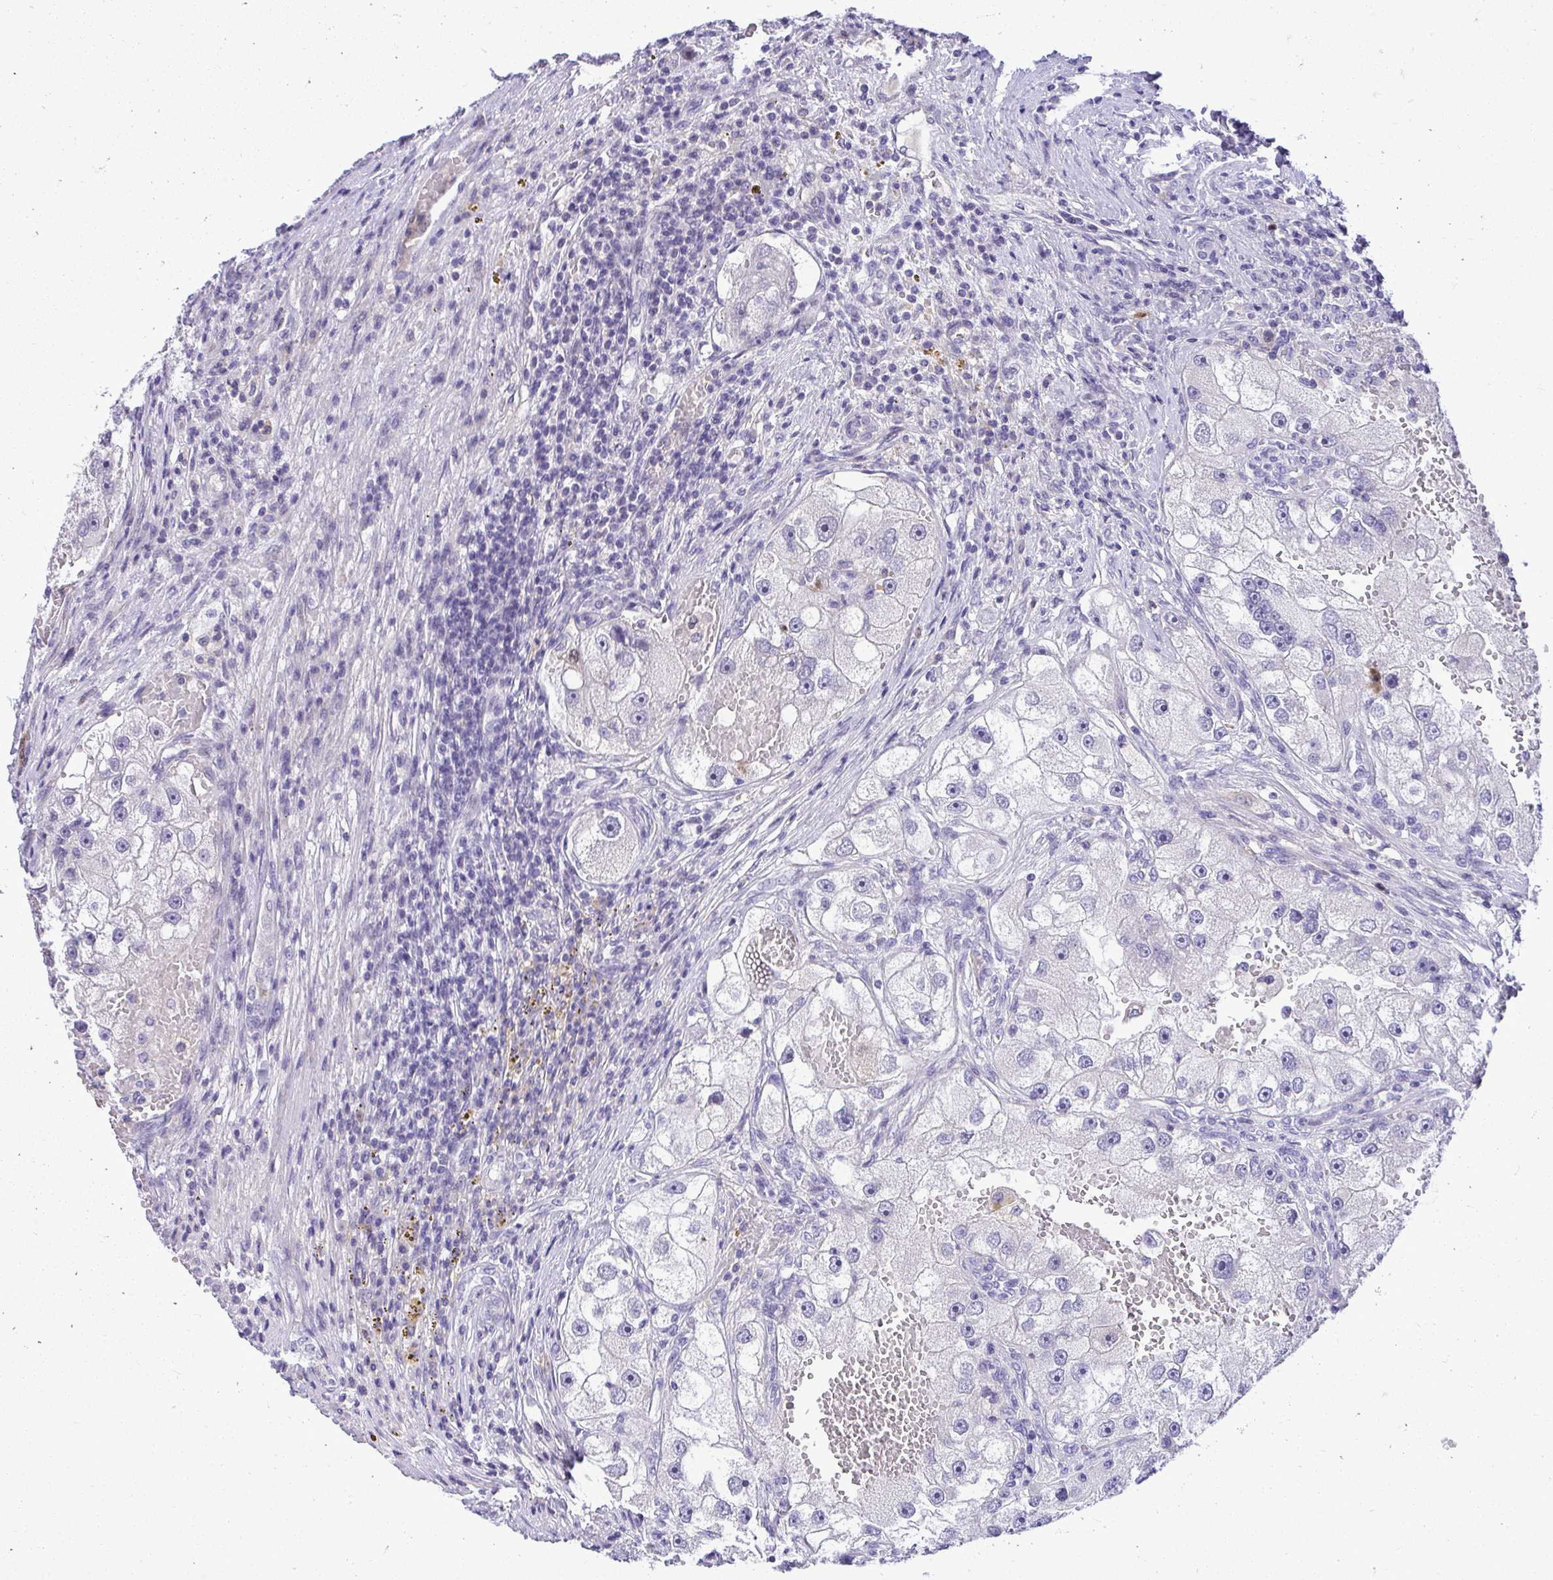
{"staining": {"intensity": "negative", "quantity": "none", "location": "none"}, "tissue": "renal cancer", "cell_type": "Tumor cells", "image_type": "cancer", "snomed": [{"axis": "morphology", "description": "Adenocarcinoma, NOS"}, {"axis": "topography", "description": "Kidney"}], "caption": "Photomicrograph shows no protein positivity in tumor cells of adenocarcinoma (renal) tissue.", "gene": "CDC20", "patient": {"sex": "male", "age": 63}}